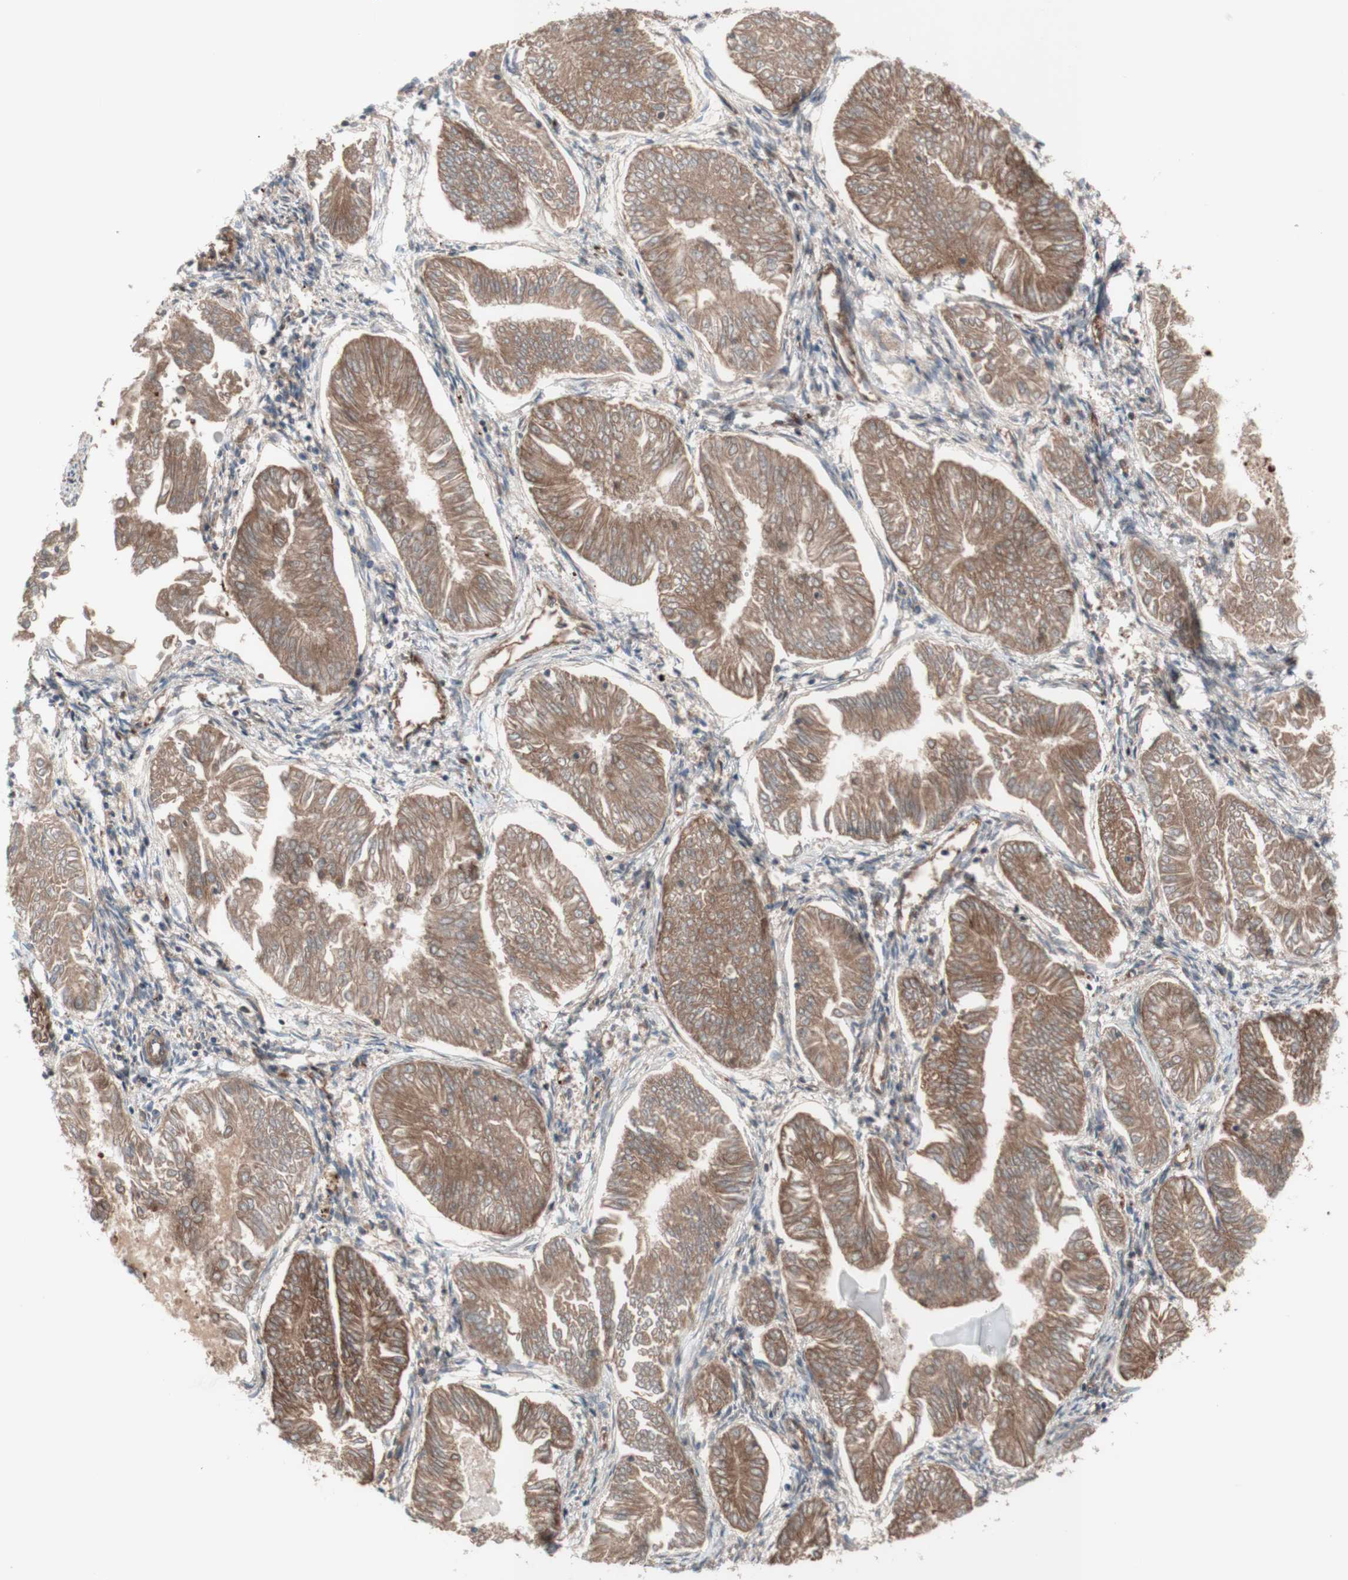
{"staining": {"intensity": "moderate", "quantity": ">75%", "location": "cytoplasmic/membranous"}, "tissue": "endometrial cancer", "cell_type": "Tumor cells", "image_type": "cancer", "snomed": [{"axis": "morphology", "description": "Adenocarcinoma, NOS"}, {"axis": "topography", "description": "Endometrium"}], "caption": "About >75% of tumor cells in adenocarcinoma (endometrial) exhibit moderate cytoplasmic/membranous protein staining as visualized by brown immunohistochemical staining.", "gene": "CD46", "patient": {"sex": "female", "age": 53}}